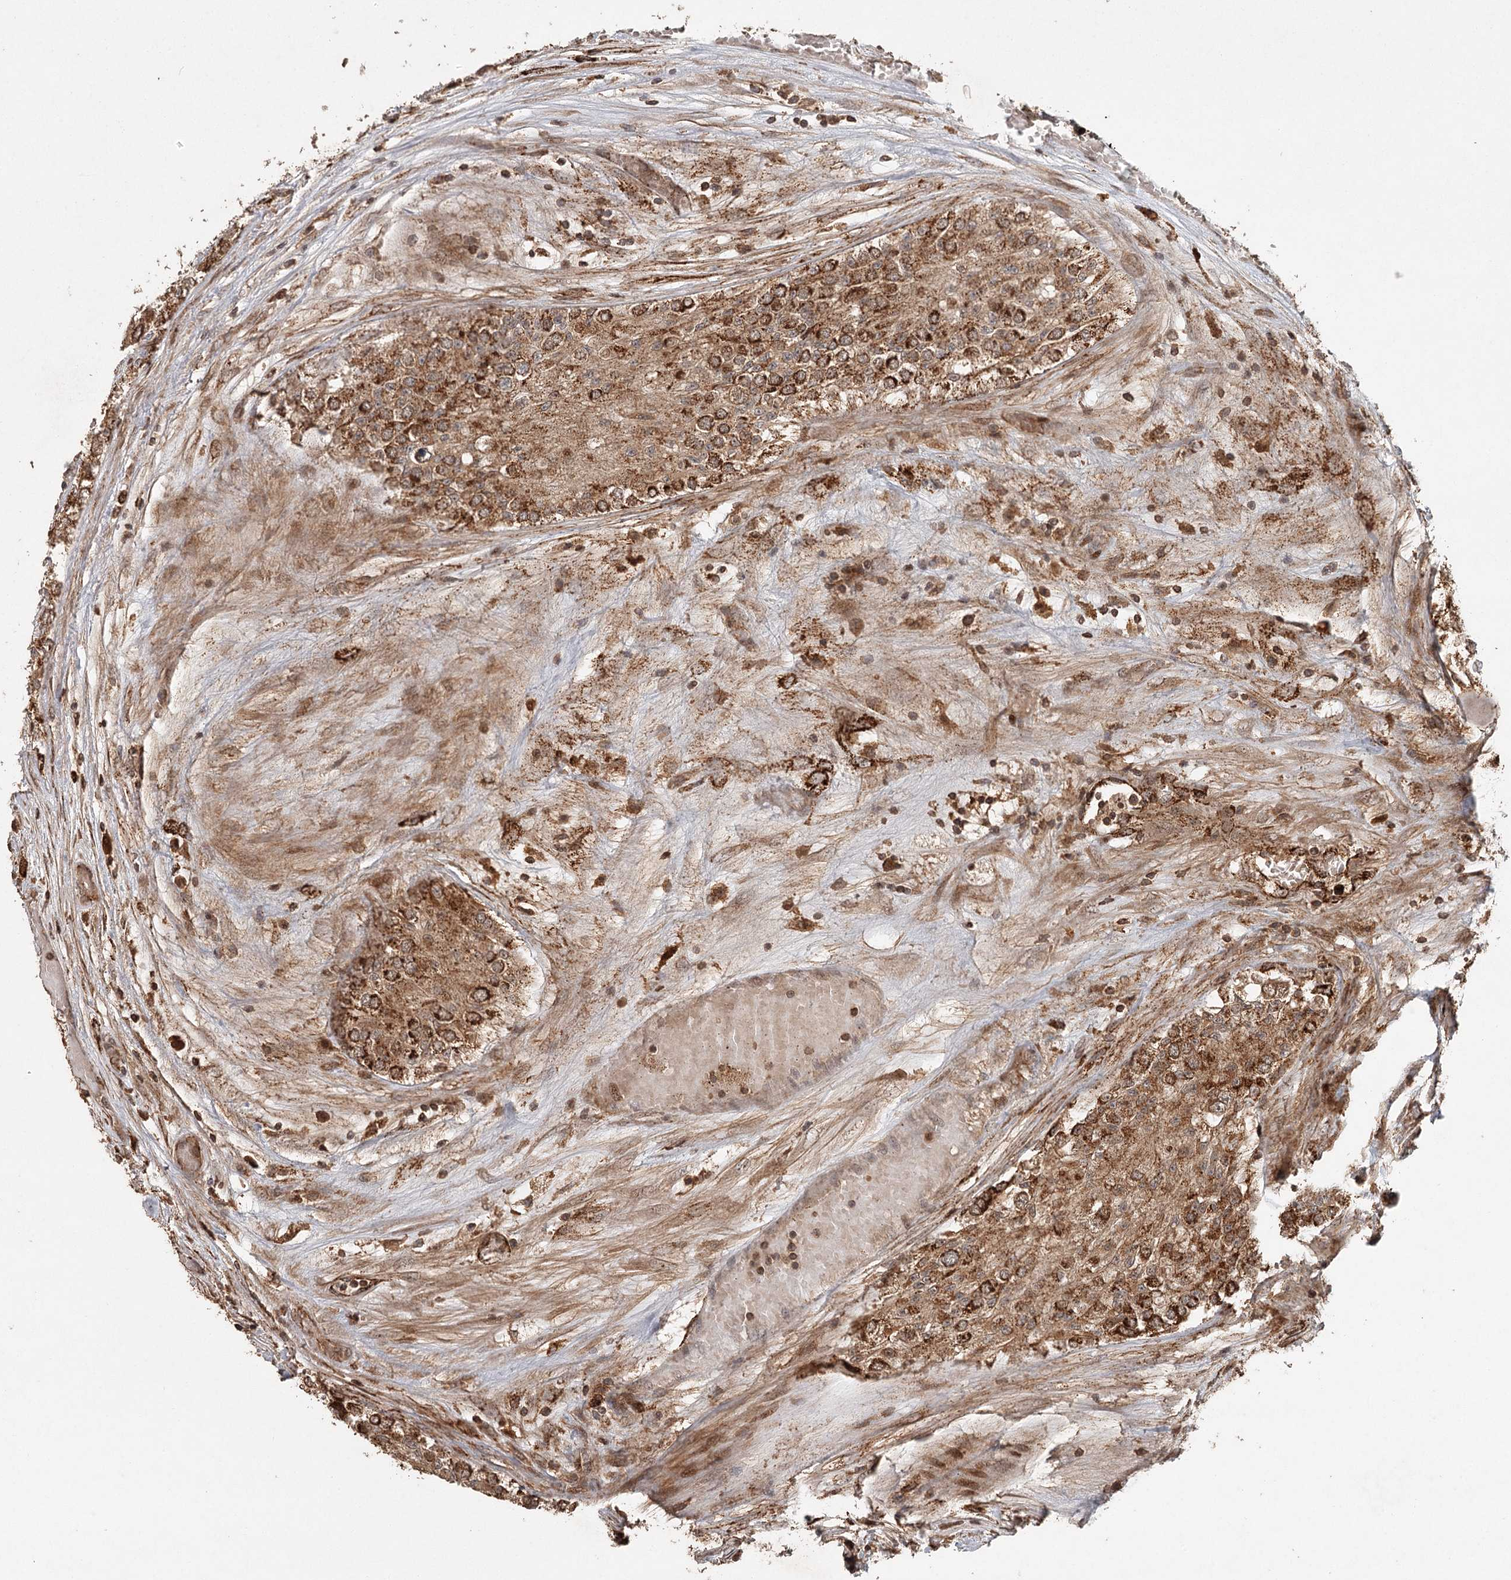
{"staining": {"intensity": "strong", "quantity": ">75%", "location": "cytoplasmic/membranous"}, "tissue": "testis cancer", "cell_type": "Tumor cells", "image_type": "cancer", "snomed": [{"axis": "morphology", "description": "Carcinoma, Embryonal, NOS"}, {"axis": "topography", "description": "Testis"}], "caption": "The immunohistochemical stain shows strong cytoplasmic/membranous positivity in tumor cells of testis cancer tissue.", "gene": "FAXC", "patient": {"sex": "male", "age": 25}}